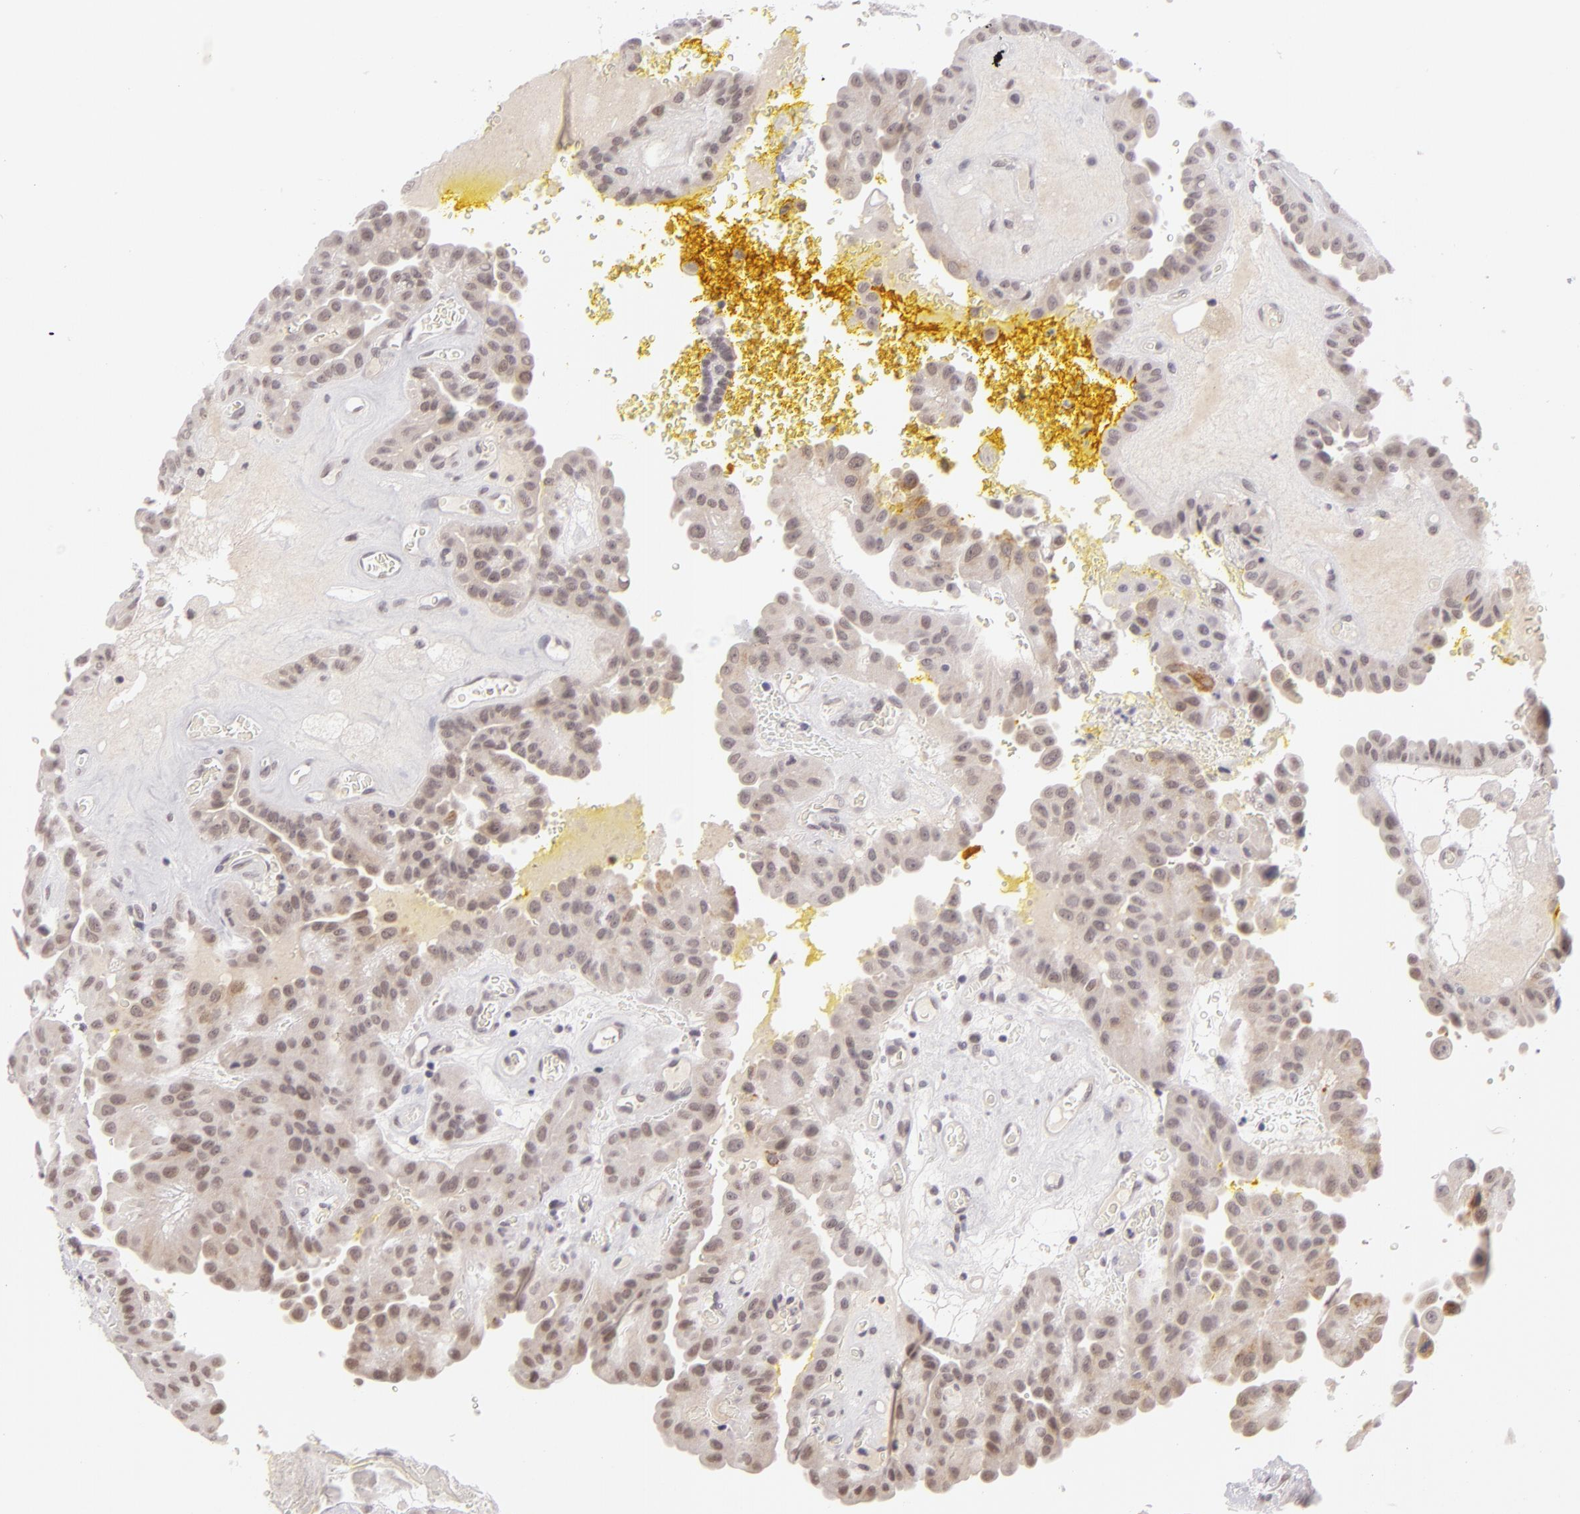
{"staining": {"intensity": "weak", "quantity": "25%-75%", "location": "nuclear"}, "tissue": "thyroid cancer", "cell_type": "Tumor cells", "image_type": "cancer", "snomed": [{"axis": "morphology", "description": "Papillary adenocarcinoma, NOS"}, {"axis": "topography", "description": "Thyroid gland"}], "caption": "Tumor cells show low levels of weak nuclear positivity in about 25%-75% of cells in human thyroid cancer.", "gene": "ZNF205", "patient": {"sex": "male", "age": 87}}